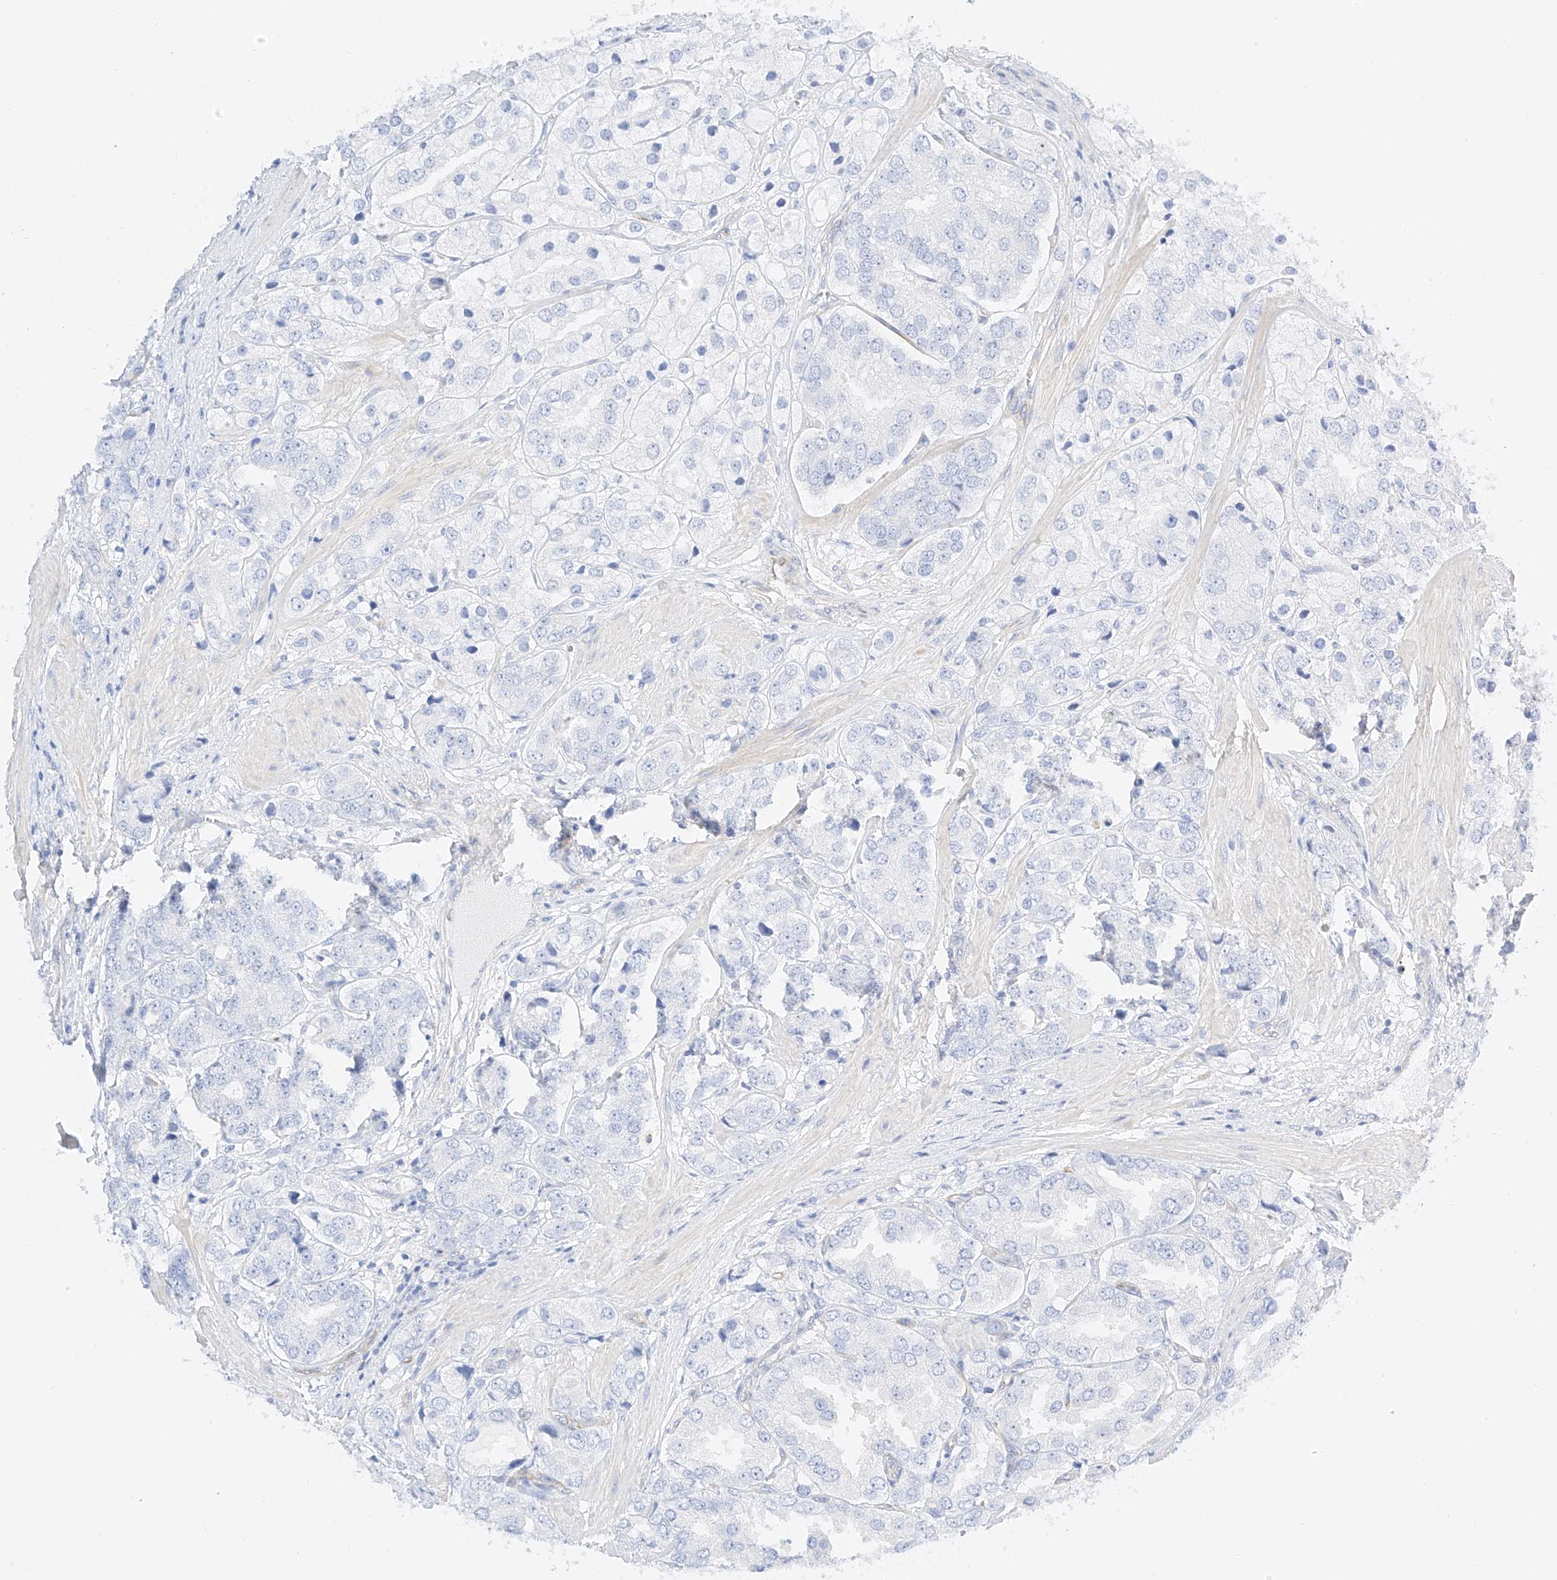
{"staining": {"intensity": "negative", "quantity": "none", "location": "none"}, "tissue": "prostate cancer", "cell_type": "Tumor cells", "image_type": "cancer", "snomed": [{"axis": "morphology", "description": "Adenocarcinoma, High grade"}, {"axis": "topography", "description": "Prostate"}], "caption": "A histopathology image of human prostate cancer (high-grade adenocarcinoma) is negative for staining in tumor cells.", "gene": "CDCP2", "patient": {"sex": "male", "age": 50}}